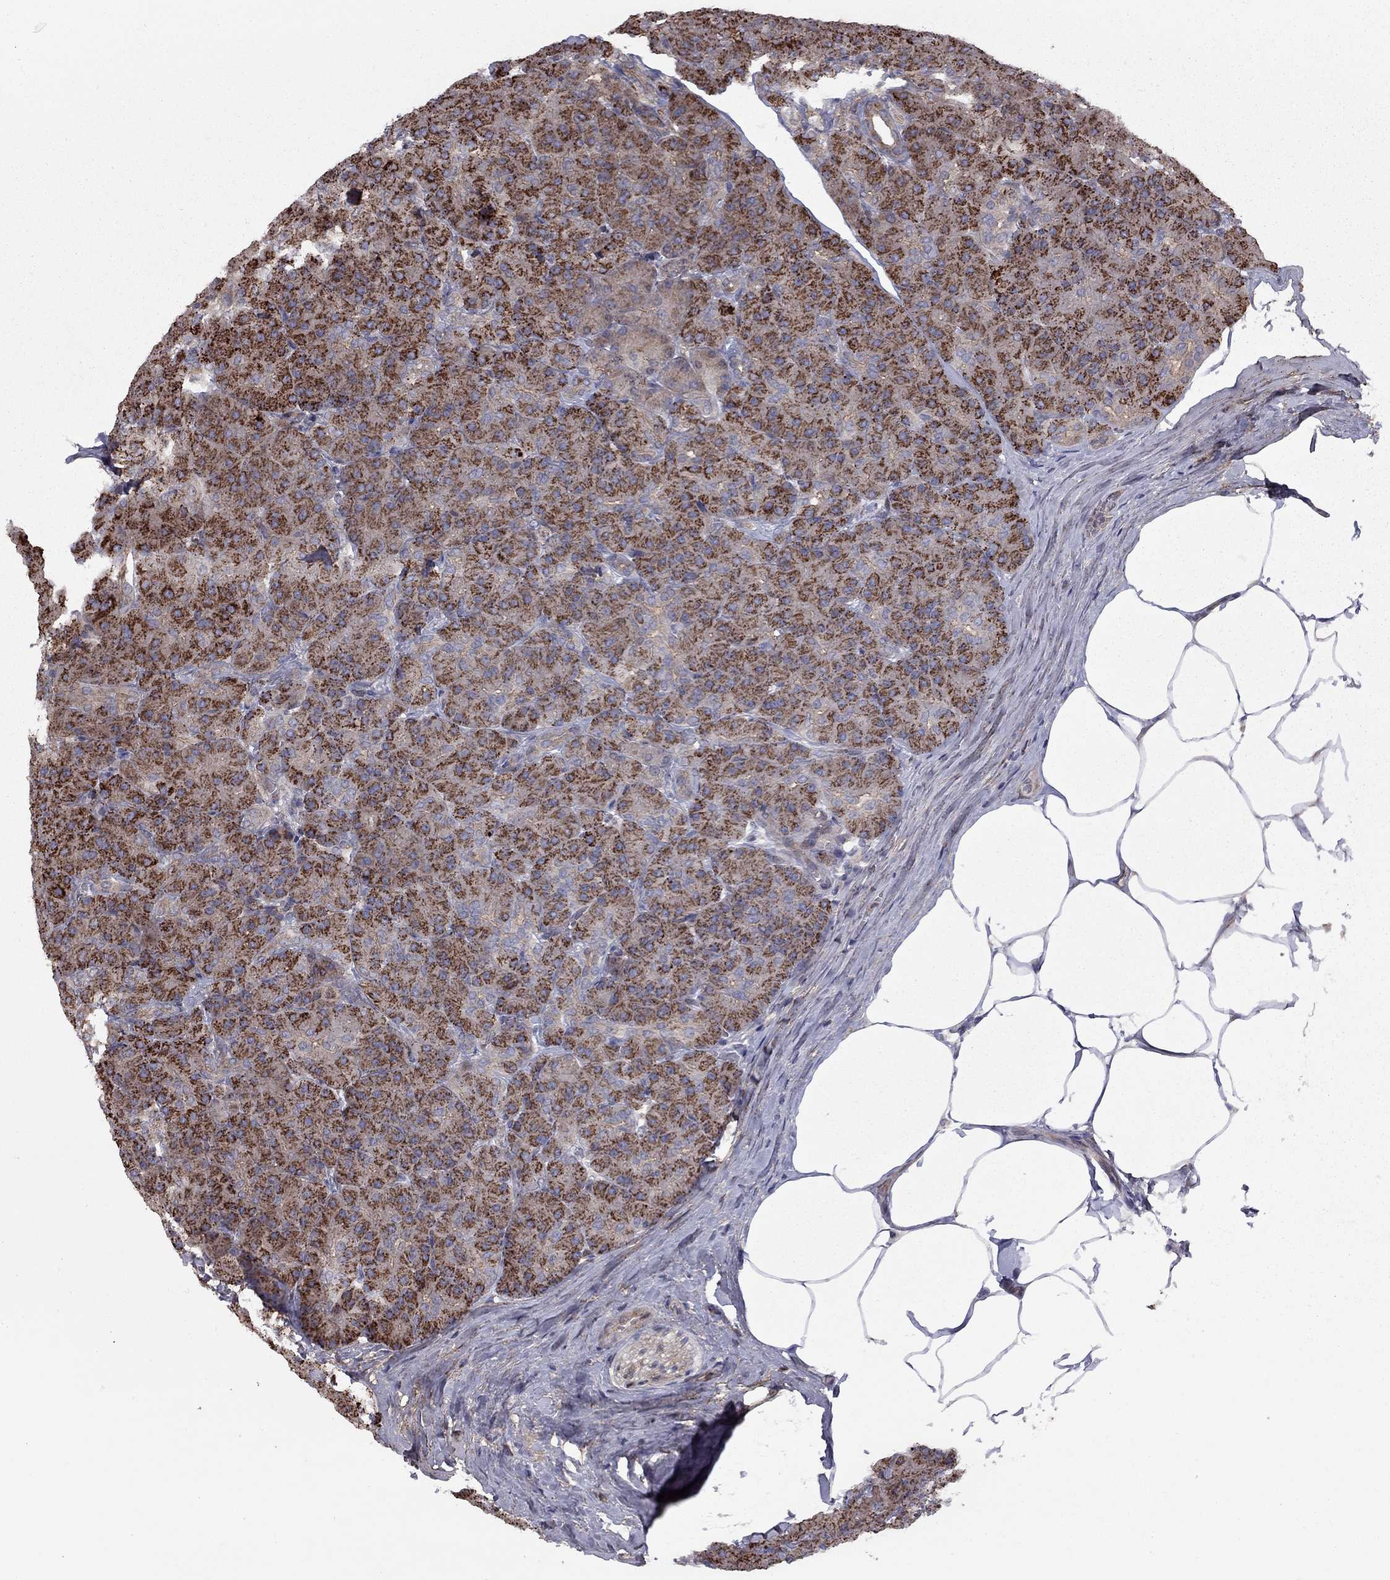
{"staining": {"intensity": "strong", "quantity": ">75%", "location": "cytoplasmic/membranous"}, "tissue": "pancreas", "cell_type": "Exocrine glandular cells", "image_type": "normal", "snomed": [{"axis": "morphology", "description": "Normal tissue, NOS"}, {"axis": "topography", "description": "Pancreas"}], "caption": "About >75% of exocrine glandular cells in normal human pancreas demonstrate strong cytoplasmic/membranous protein staining as visualized by brown immunohistochemical staining.", "gene": "DUSP7", "patient": {"sex": "male", "age": 57}}